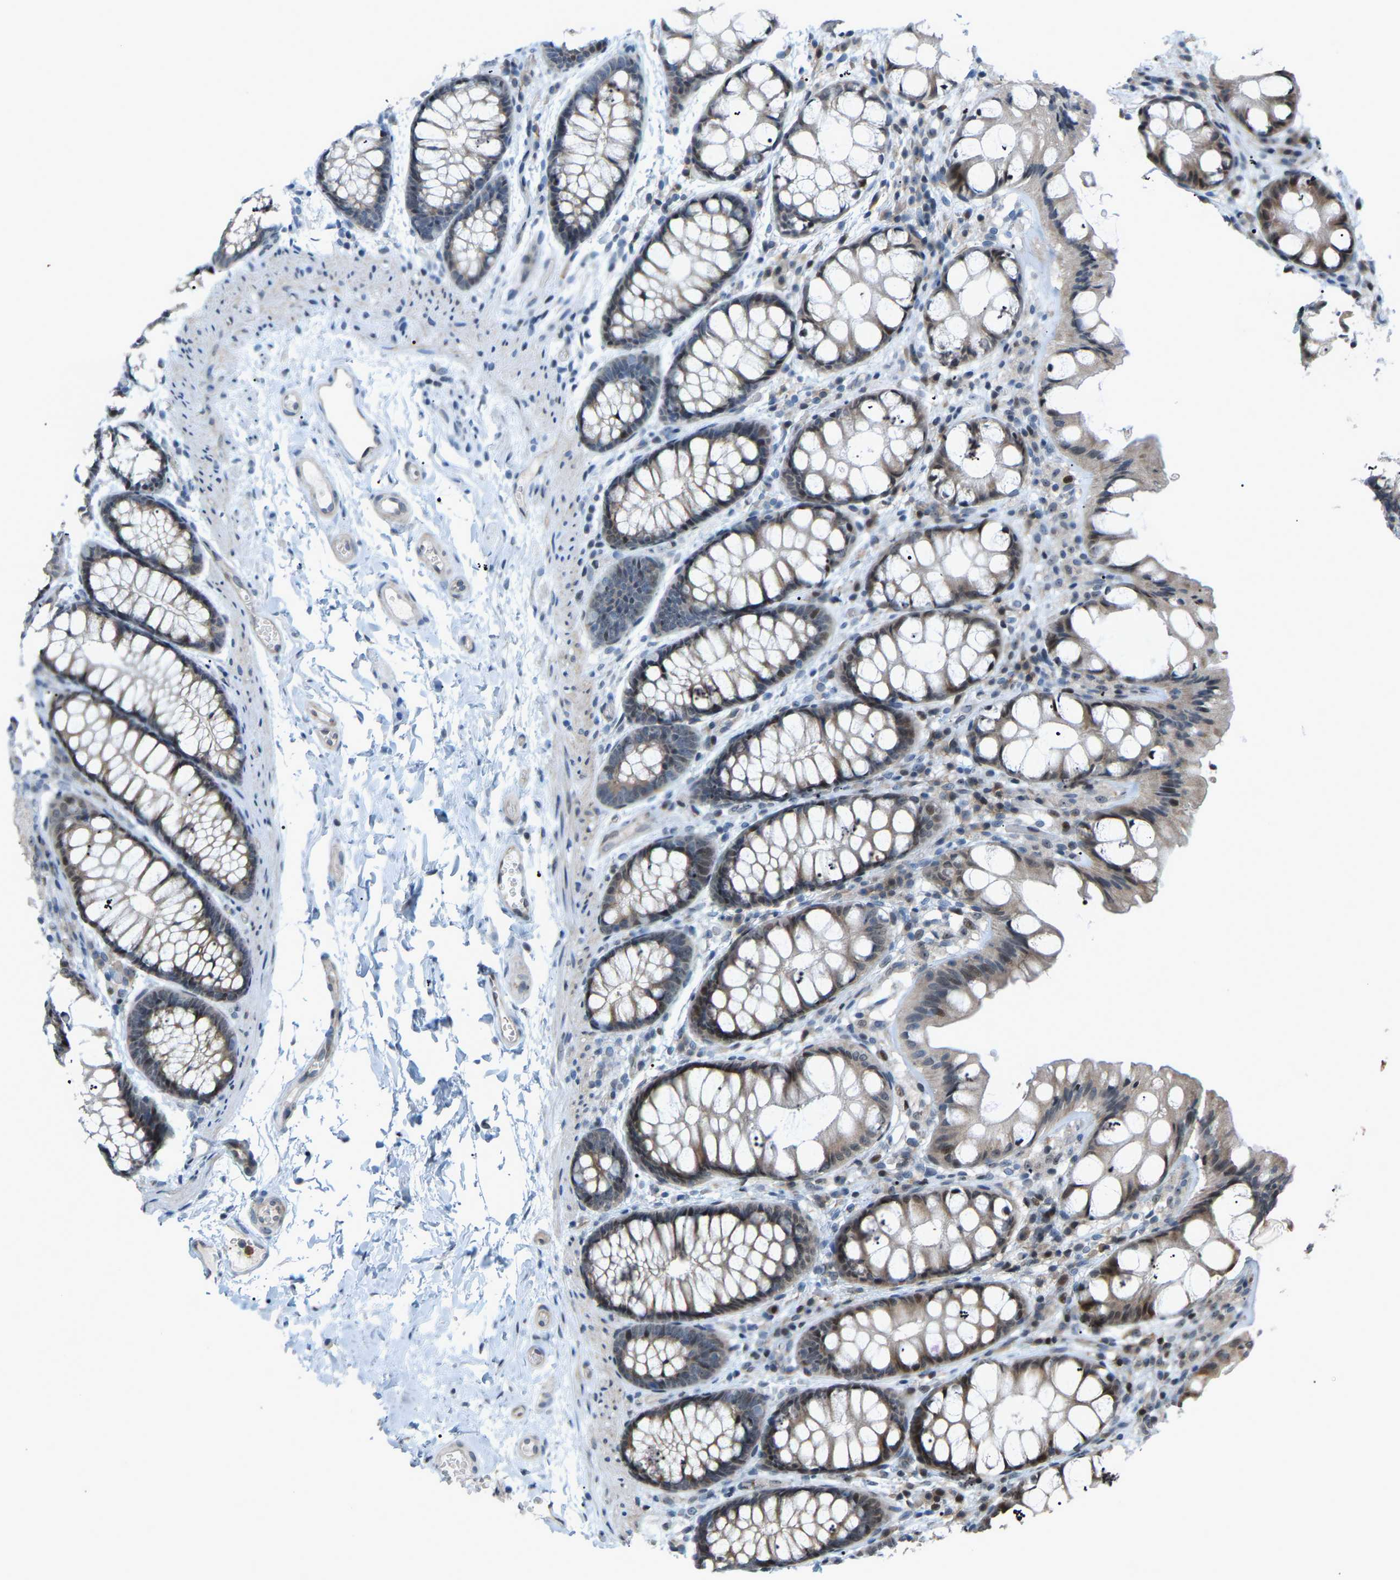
{"staining": {"intensity": "weak", "quantity": "25%-75%", "location": "cytoplasmic/membranous"}, "tissue": "colon", "cell_type": "Endothelial cells", "image_type": "normal", "snomed": [{"axis": "morphology", "description": "Normal tissue, NOS"}, {"axis": "topography", "description": "Colon"}], "caption": "IHC histopathology image of benign colon: human colon stained using immunohistochemistry displays low levels of weak protein expression localized specifically in the cytoplasmic/membranous of endothelial cells, appearing as a cytoplasmic/membranous brown color.", "gene": "CROT", "patient": {"sex": "male", "age": 47}}